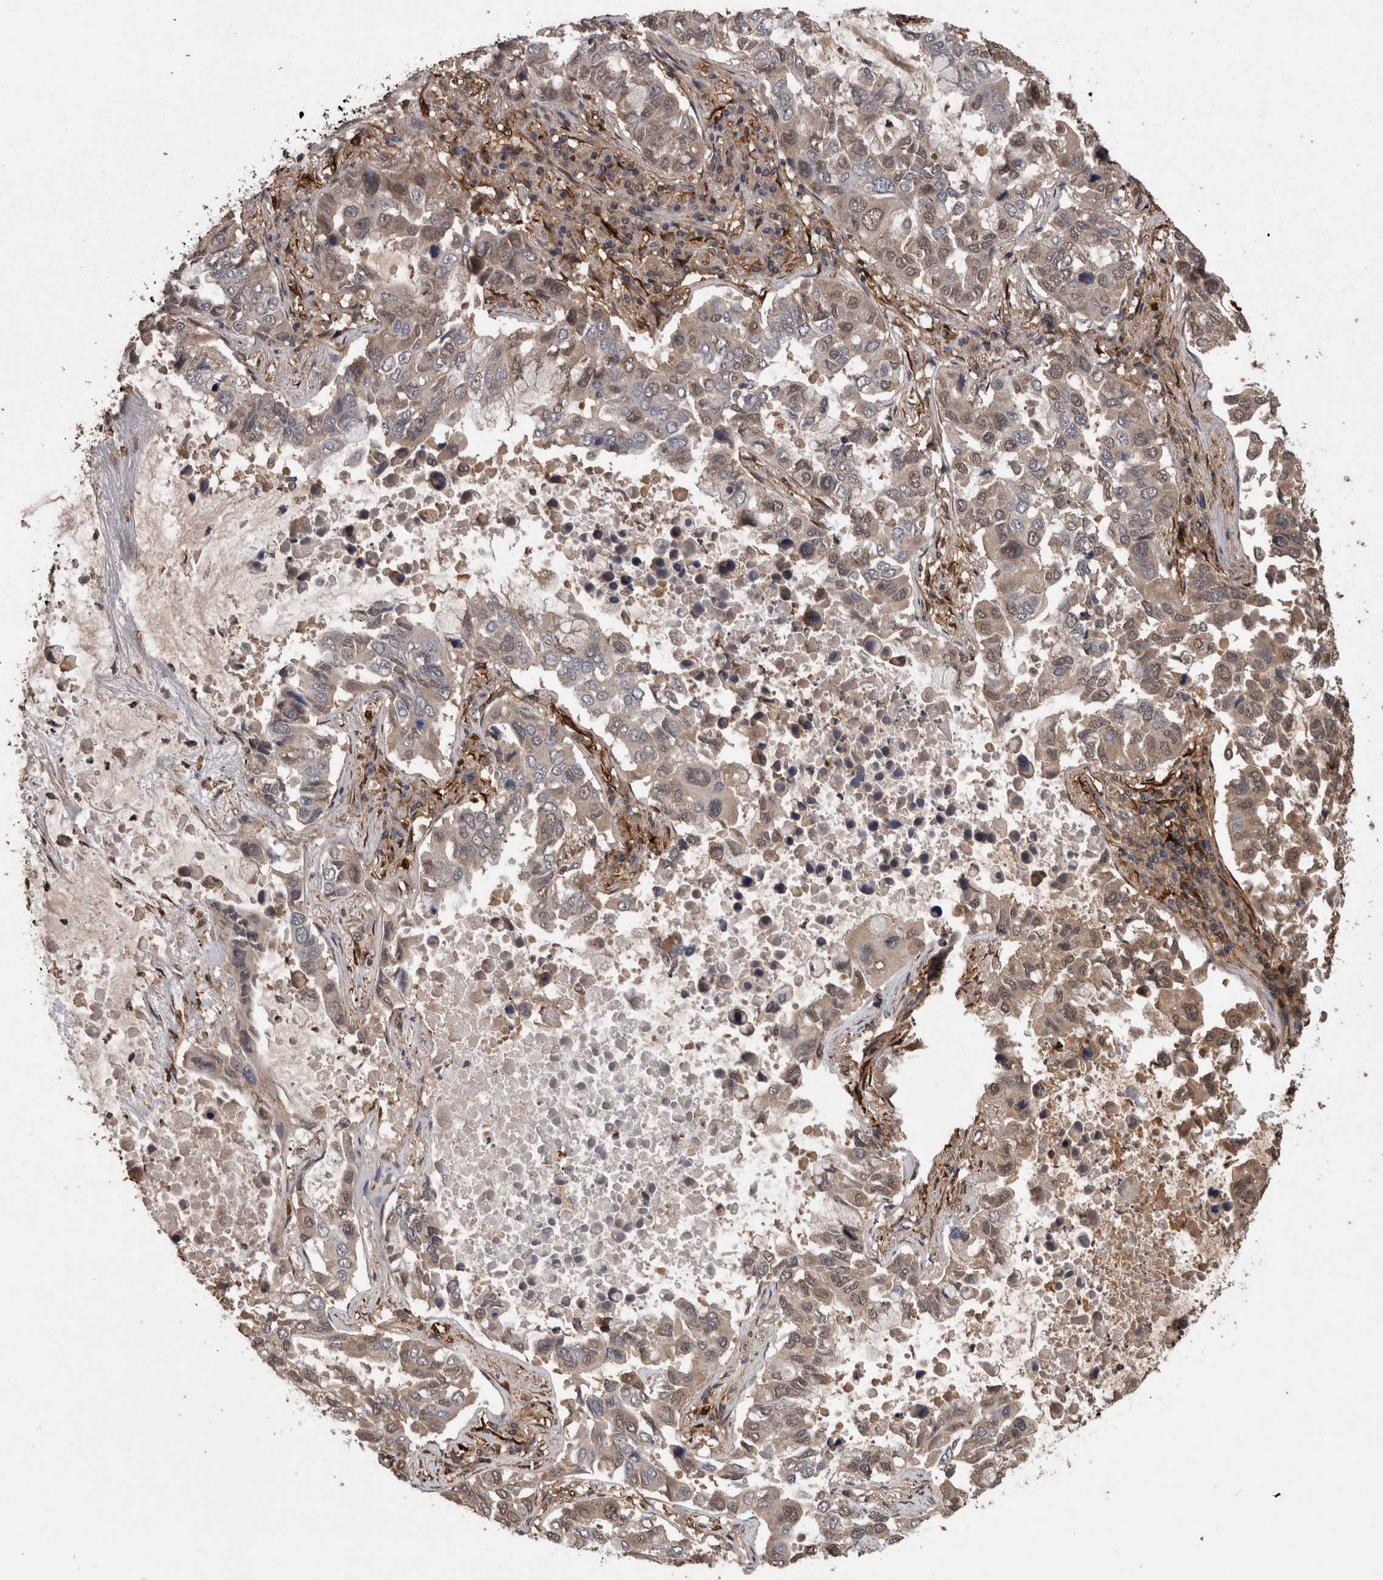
{"staining": {"intensity": "weak", "quantity": "25%-75%", "location": "cytoplasmic/membranous,nuclear"}, "tissue": "lung cancer", "cell_type": "Tumor cells", "image_type": "cancer", "snomed": [{"axis": "morphology", "description": "Adenocarcinoma, NOS"}, {"axis": "topography", "description": "Lung"}], "caption": "Immunohistochemical staining of lung cancer demonstrates weak cytoplasmic/membranous and nuclear protein staining in approximately 25%-75% of tumor cells.", "gene": "LXN", "patient": {"sex": "male", "age": 64}}